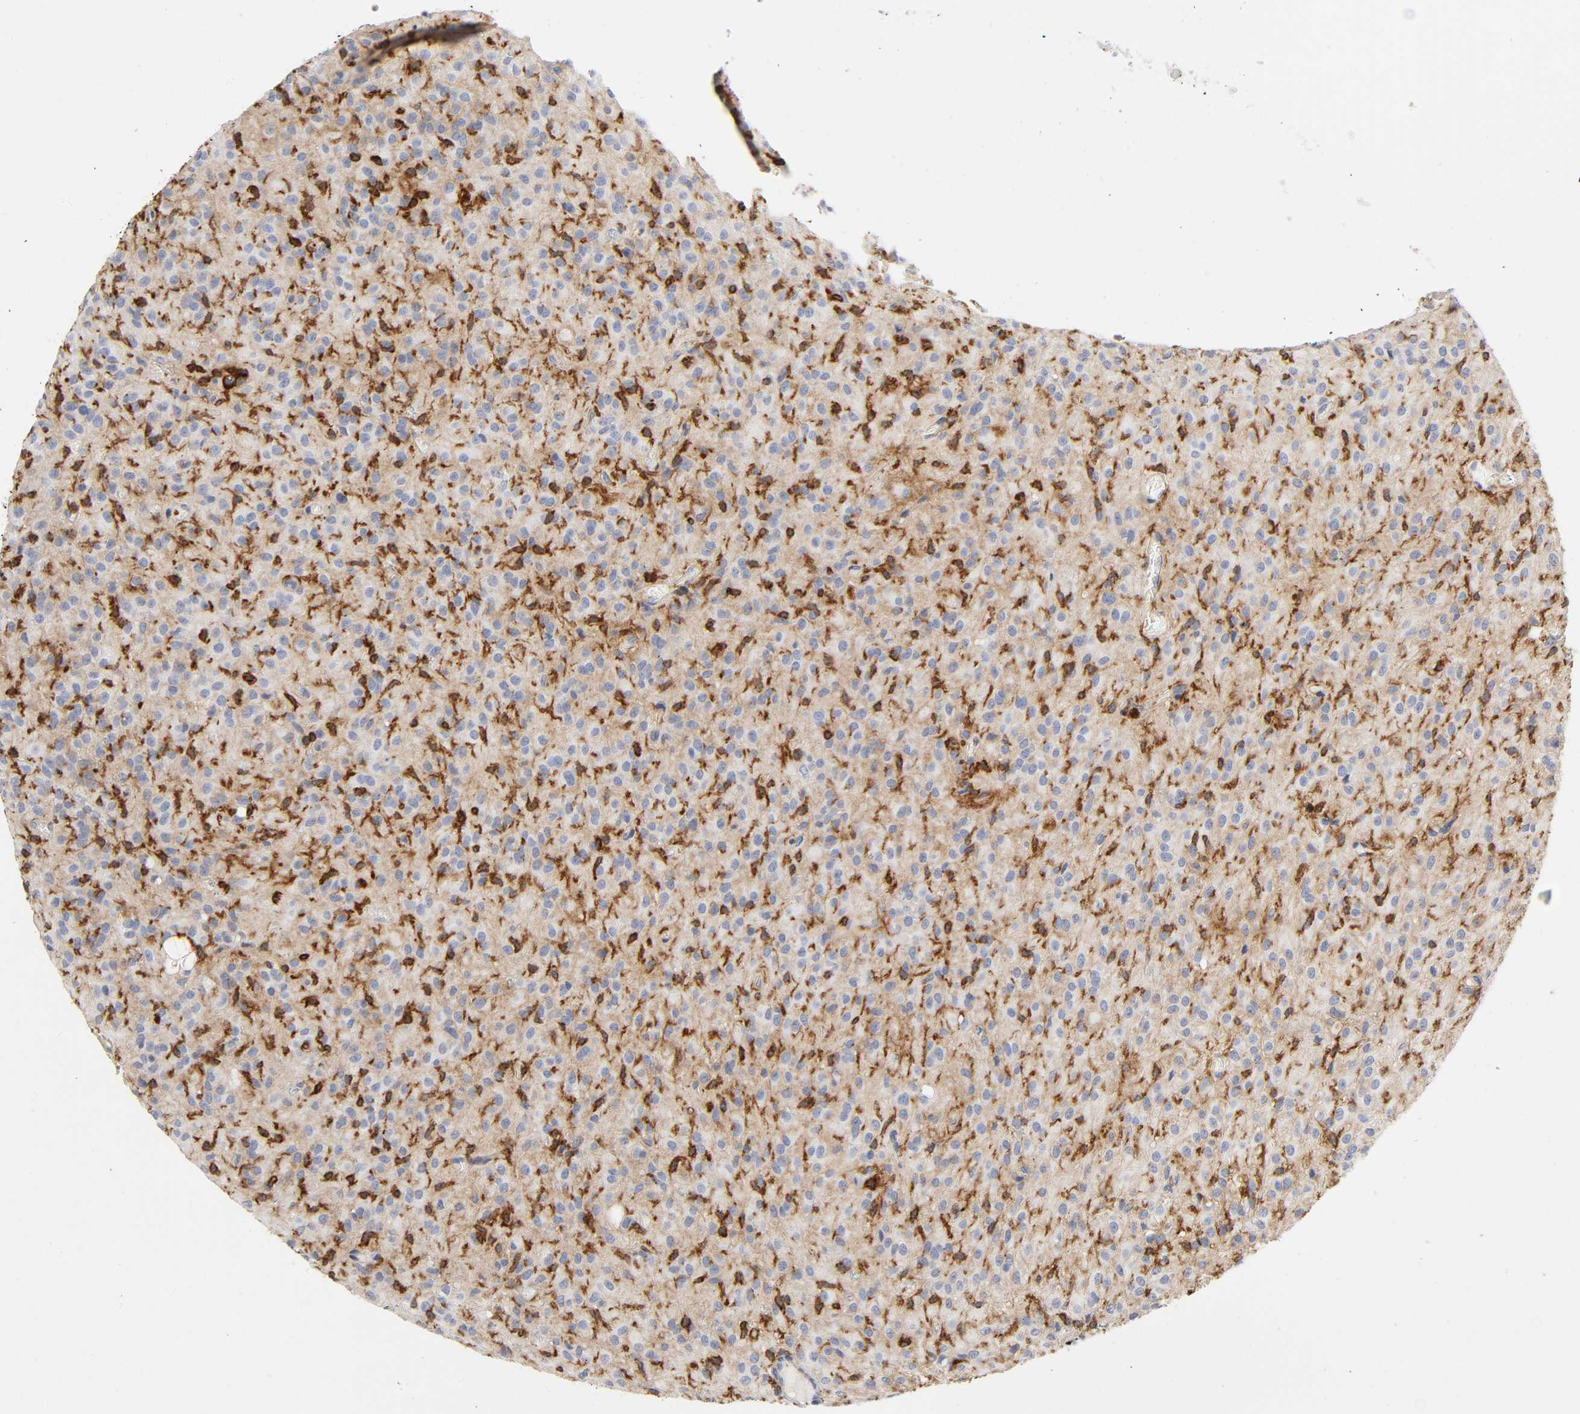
{"staining": {"intensity": "strong", "quantity": "<25%", "location": "cytoplasmic/membranous"}, "tissue": "glioma", "cell_type": "Tumor cells", "image_type": "cancer", "snomed": [{"axis": "morphology", "description": "Glioma, malignant, High grade"}, {"axis": "topography", "description": "Brain"}], "caption": "The photomicrograph reveals a brown stain indicating the presence of a protein in the cytoplasmic/membranous of tumor cells in glioma. The staining was performed using DAB, with brown indicating positive protein expression. Nuclei are stained blue with hematoxylin.", "gene": "LYN", "patient": {"sex": "female", "age": 59}}